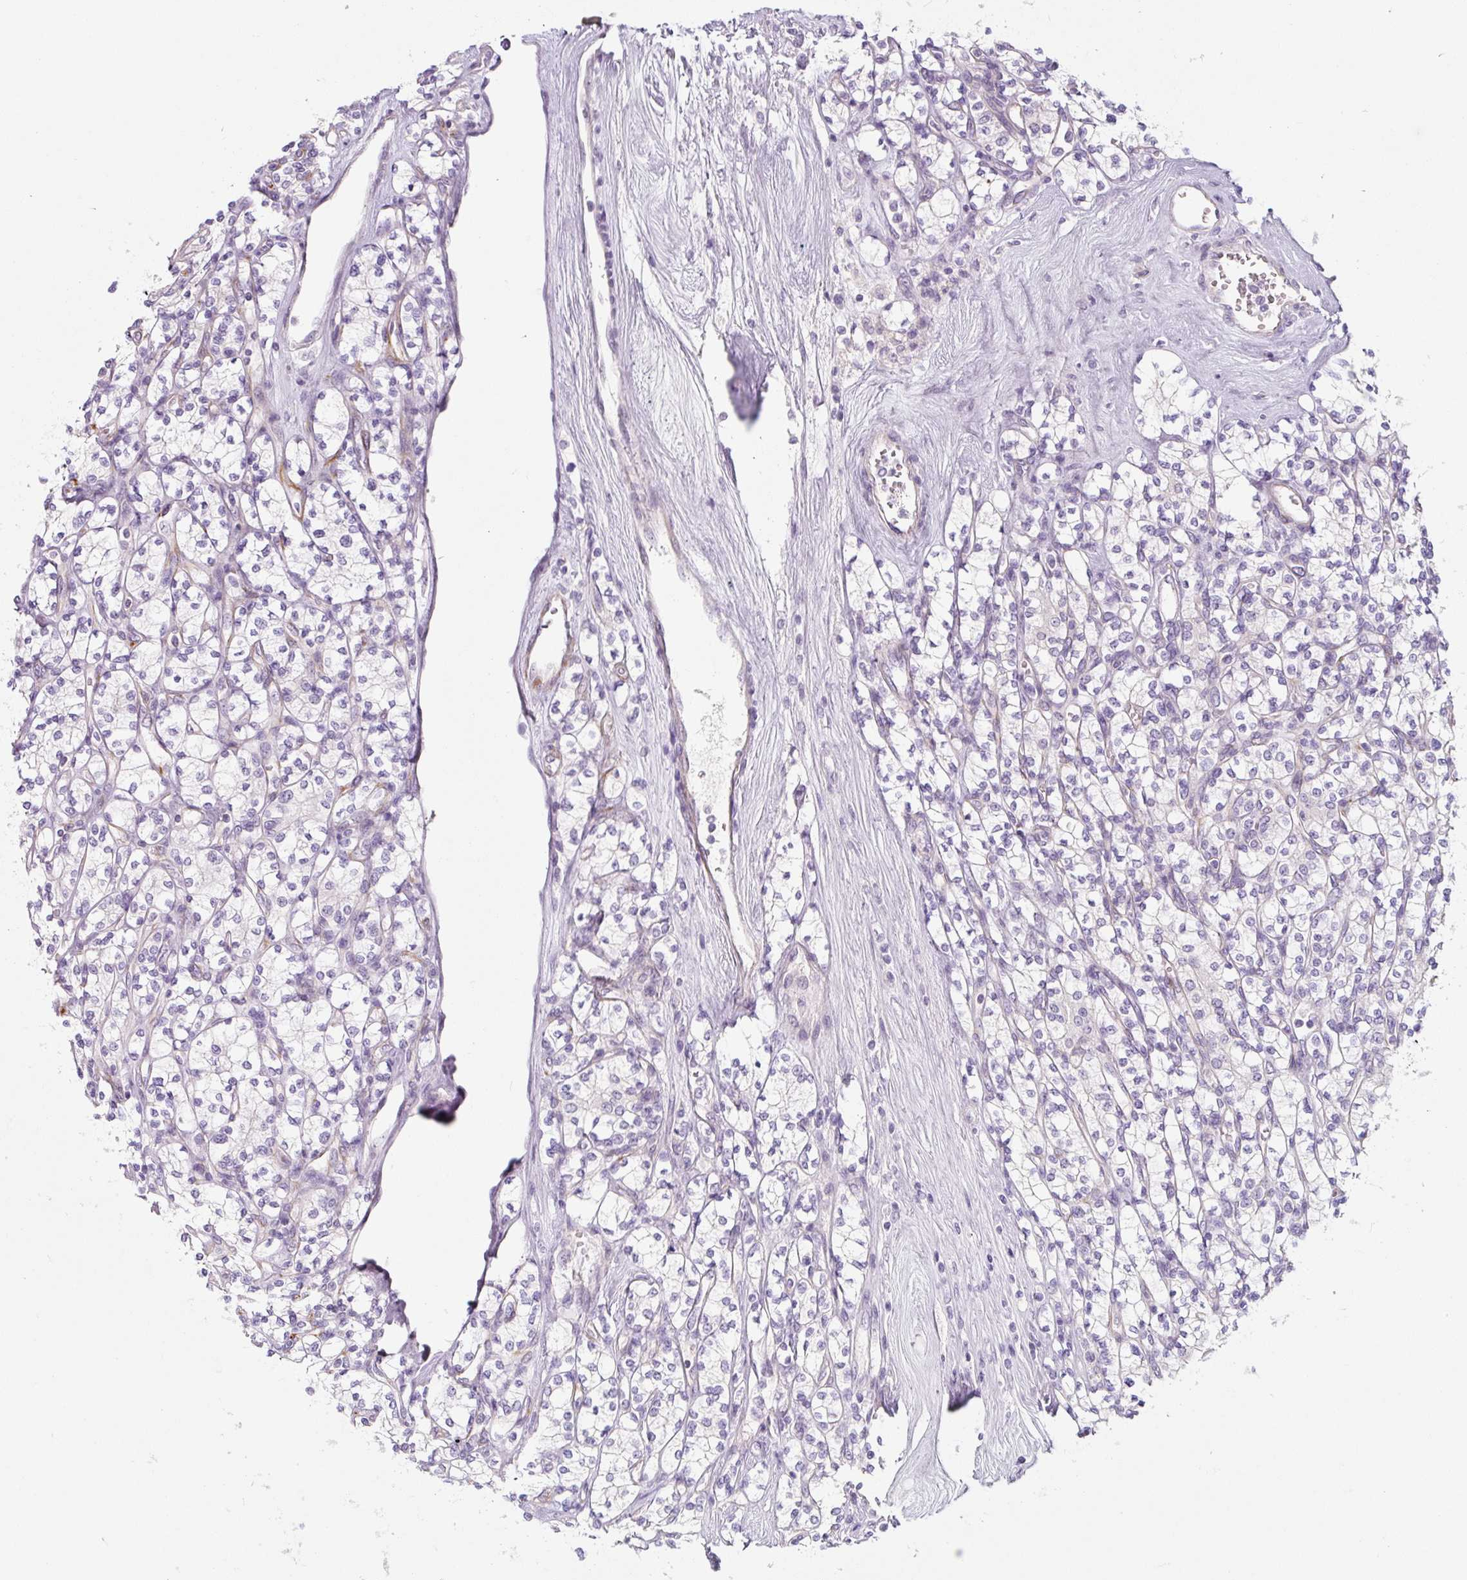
{"staining": {"intensity": "negative", "quantity": "none", "location": "none"}, "tissue": "renal cancer", "cell_type": "Tumor cells", "image_type": "cancer", "snomed": [{"axis": "morphology", "description": "Adenocarcinoma, NOS"}, {"axis": "topography", "description": "Kidney"}], "caption": "High power microscopy image of an IHC micrograph of renal adenocarcinoma, revealing no significant expression in tumor cells. (Brightfield microscopy of DAB immunohistochemistry (IHC) at high magnification).", "gene": "CCL25", "patient": {"sex": "male", "age": 77}}